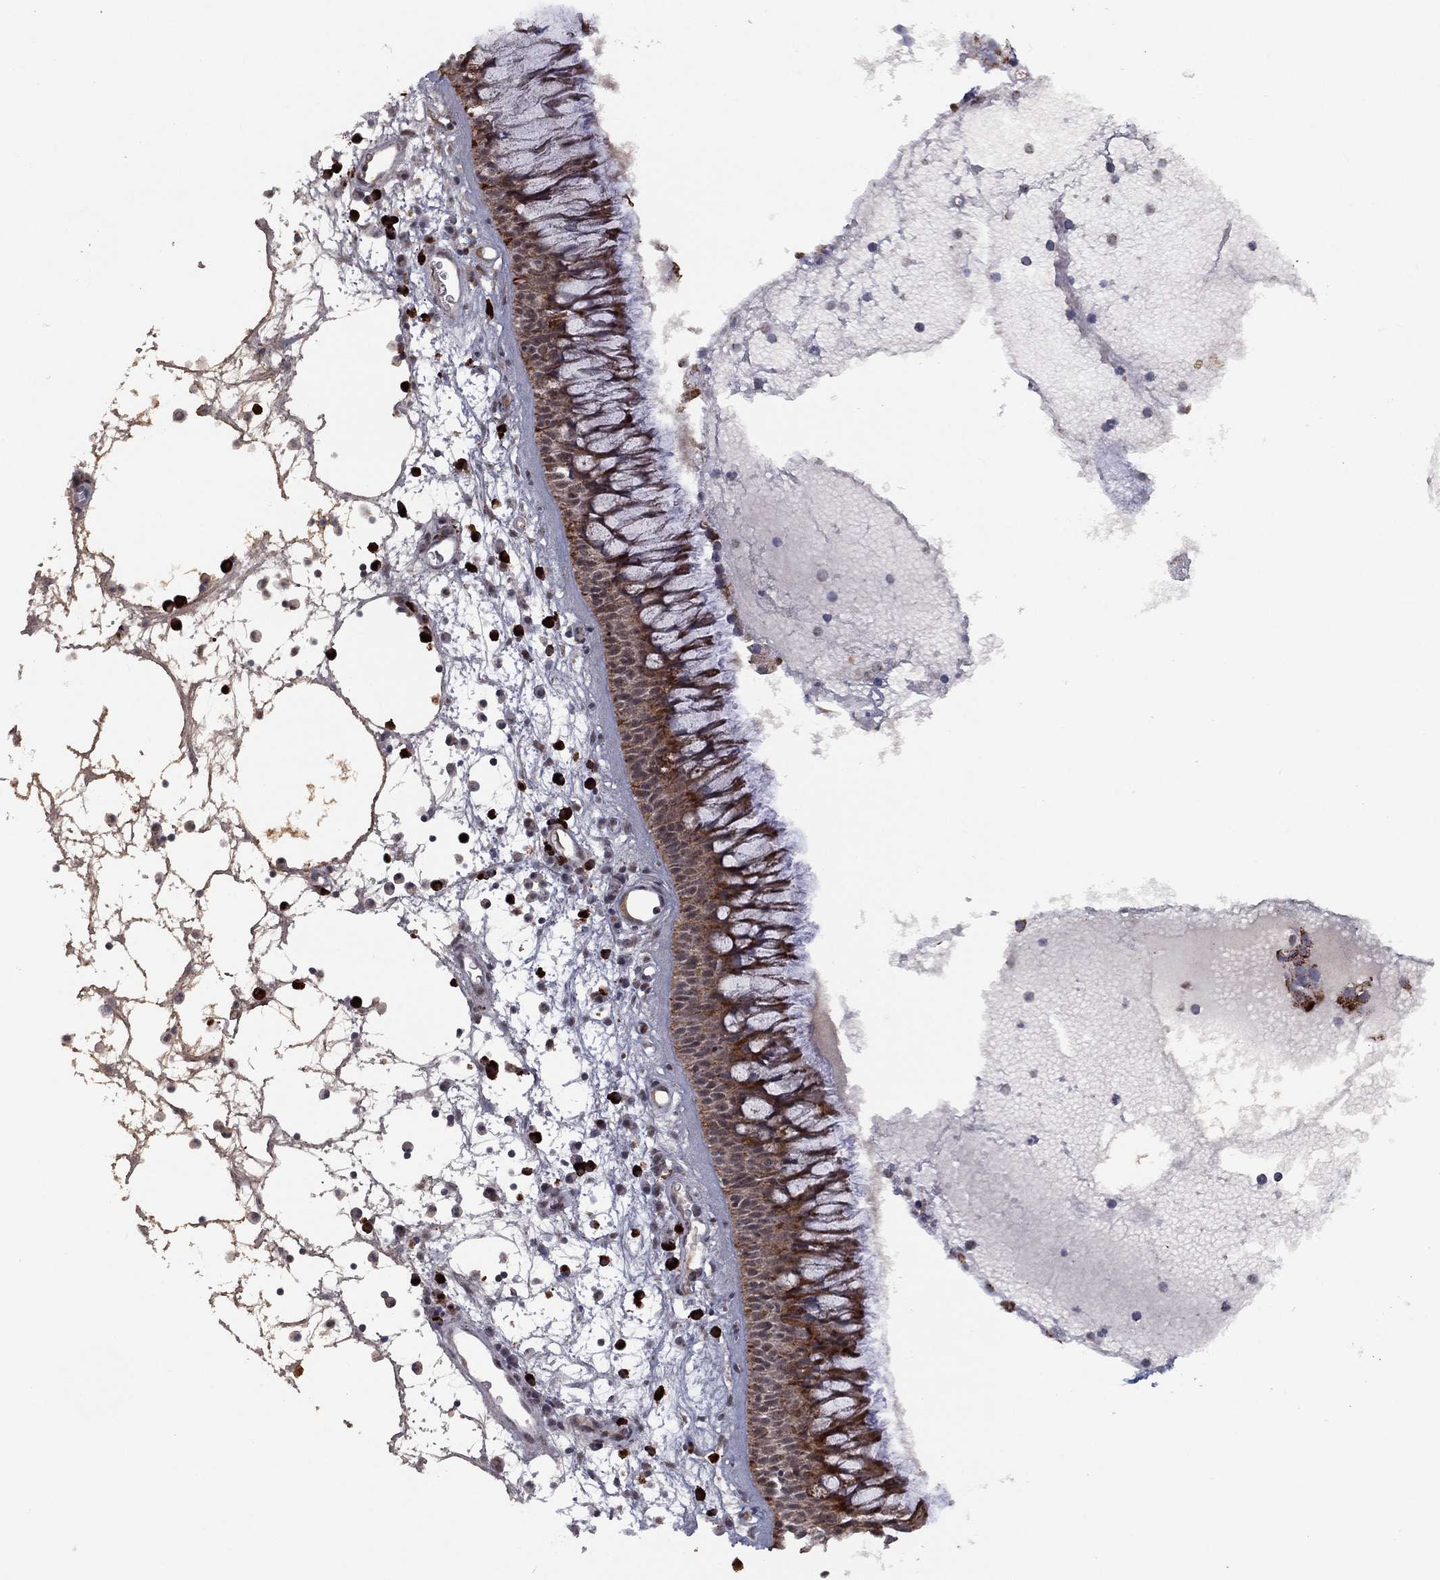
{"staining": {"intensity": "strong", "quantity": "25%-75%", "location": "cytoplasmic/membranous"}, "tissue": "nasopharynx", "cell_type": "Respiratory epithelial cells", "image_type": "normal", "snomed": [{"axis": "morphology", "description": "Normal tissue, NOS"}, {"axis": "topography", "description": "Nasopharynx"}], "caption": "A histopathology image of human nasopharynx stained for a protein displays strong cytoplasmic/membranous brown staining in respiratory epithelial cells.", "gene": "PPP2R5A", "patient": {"sex": "male", "age": 69}}